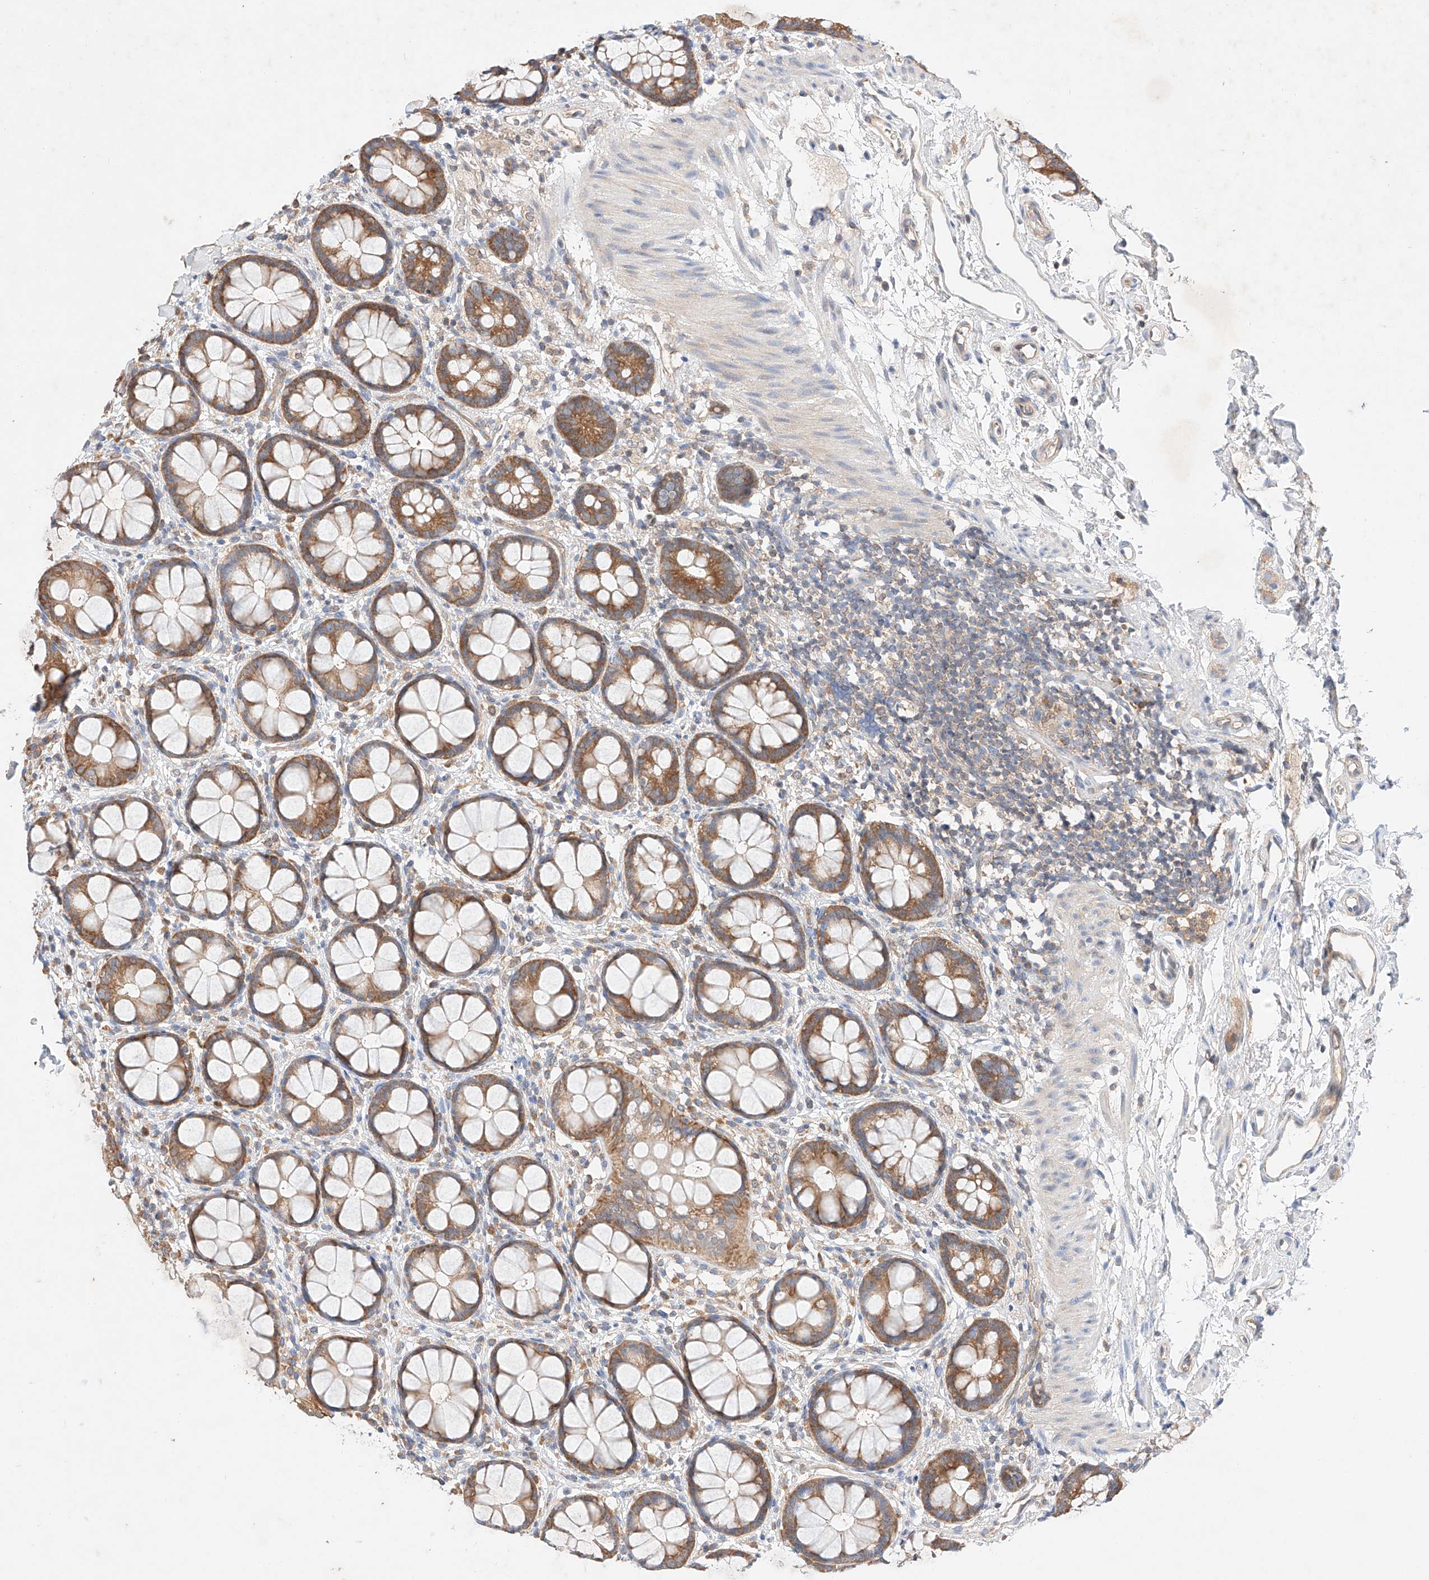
{"staining": {"intensity": "moderate", "quantity": ">75%", "location": "cytoplasmic/membranous"}, "tissue": "rectum", "cell_type": "Glandular cells", "image_type": "normal", "snomed": [{"axis": "morphology", "description": "Normal tissue, NOS"}, {"axis": "topography", "description": "Rectum"}], "caption": "Immunohistochemistry (DAB) staining of normal human rectum shows moderate cytoplasmic/membranous protein staining in approximately >75% of glandular cells.", "gene": "C6orf118", "patient": {"sex": "female", "age": 65}}